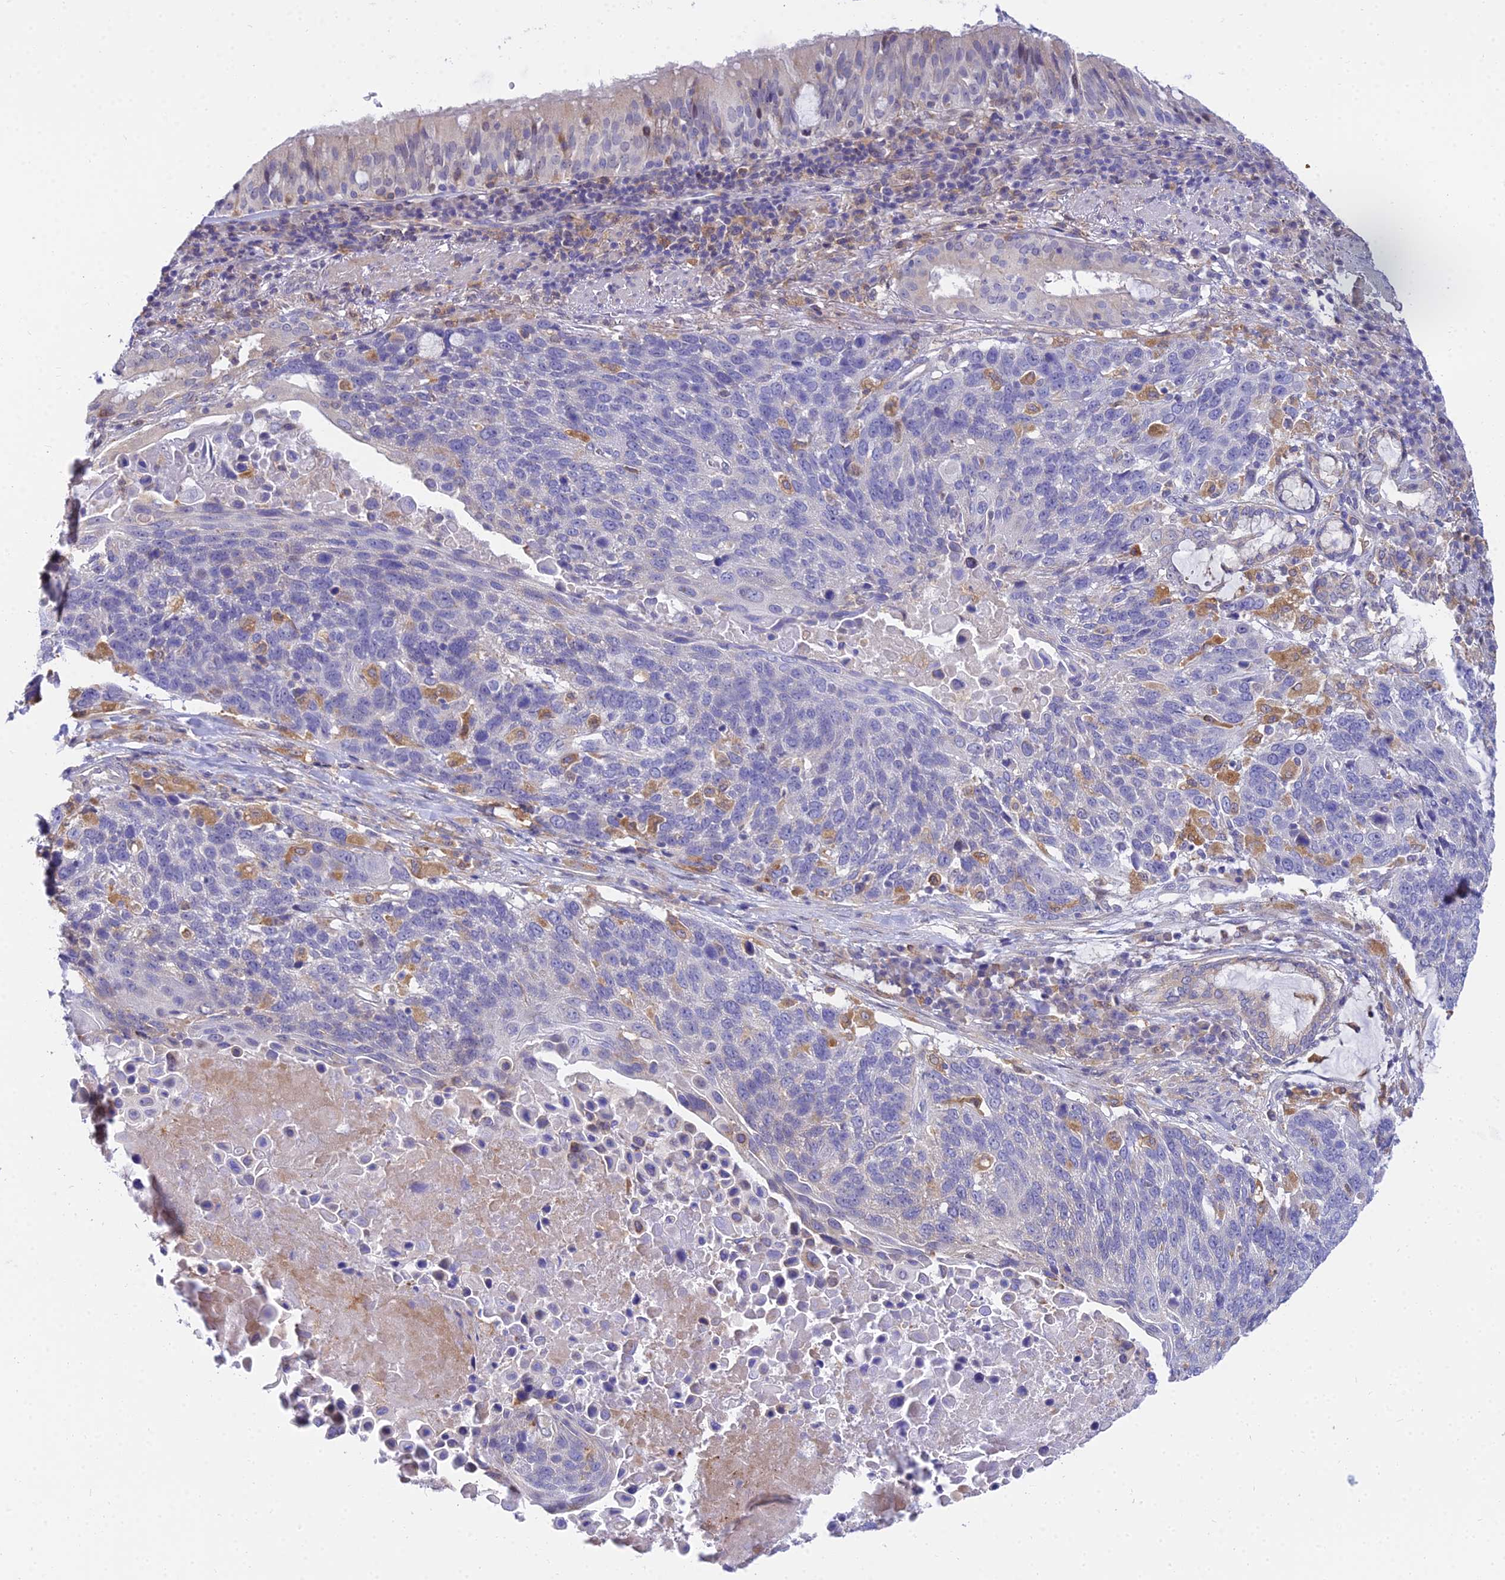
{"staining": {"intensity": "negative", "quantity": "none", "location": "none"}, "tissue": "lung cancer", "cell_type": "Tumor cells", "image_type": "cancer", "snomed": [{"axis": "morphology", "description": "Squamous cell carcinoma, NOS"}, {"axis": "topography", "description": "Lung"}], "caption": "Immunohistochemical staining of lung squamous cell carcinoma shows no significant staining in tumor cells.", "gene": "ARL8B", "patient": {"sex": "male", "age": 66}}